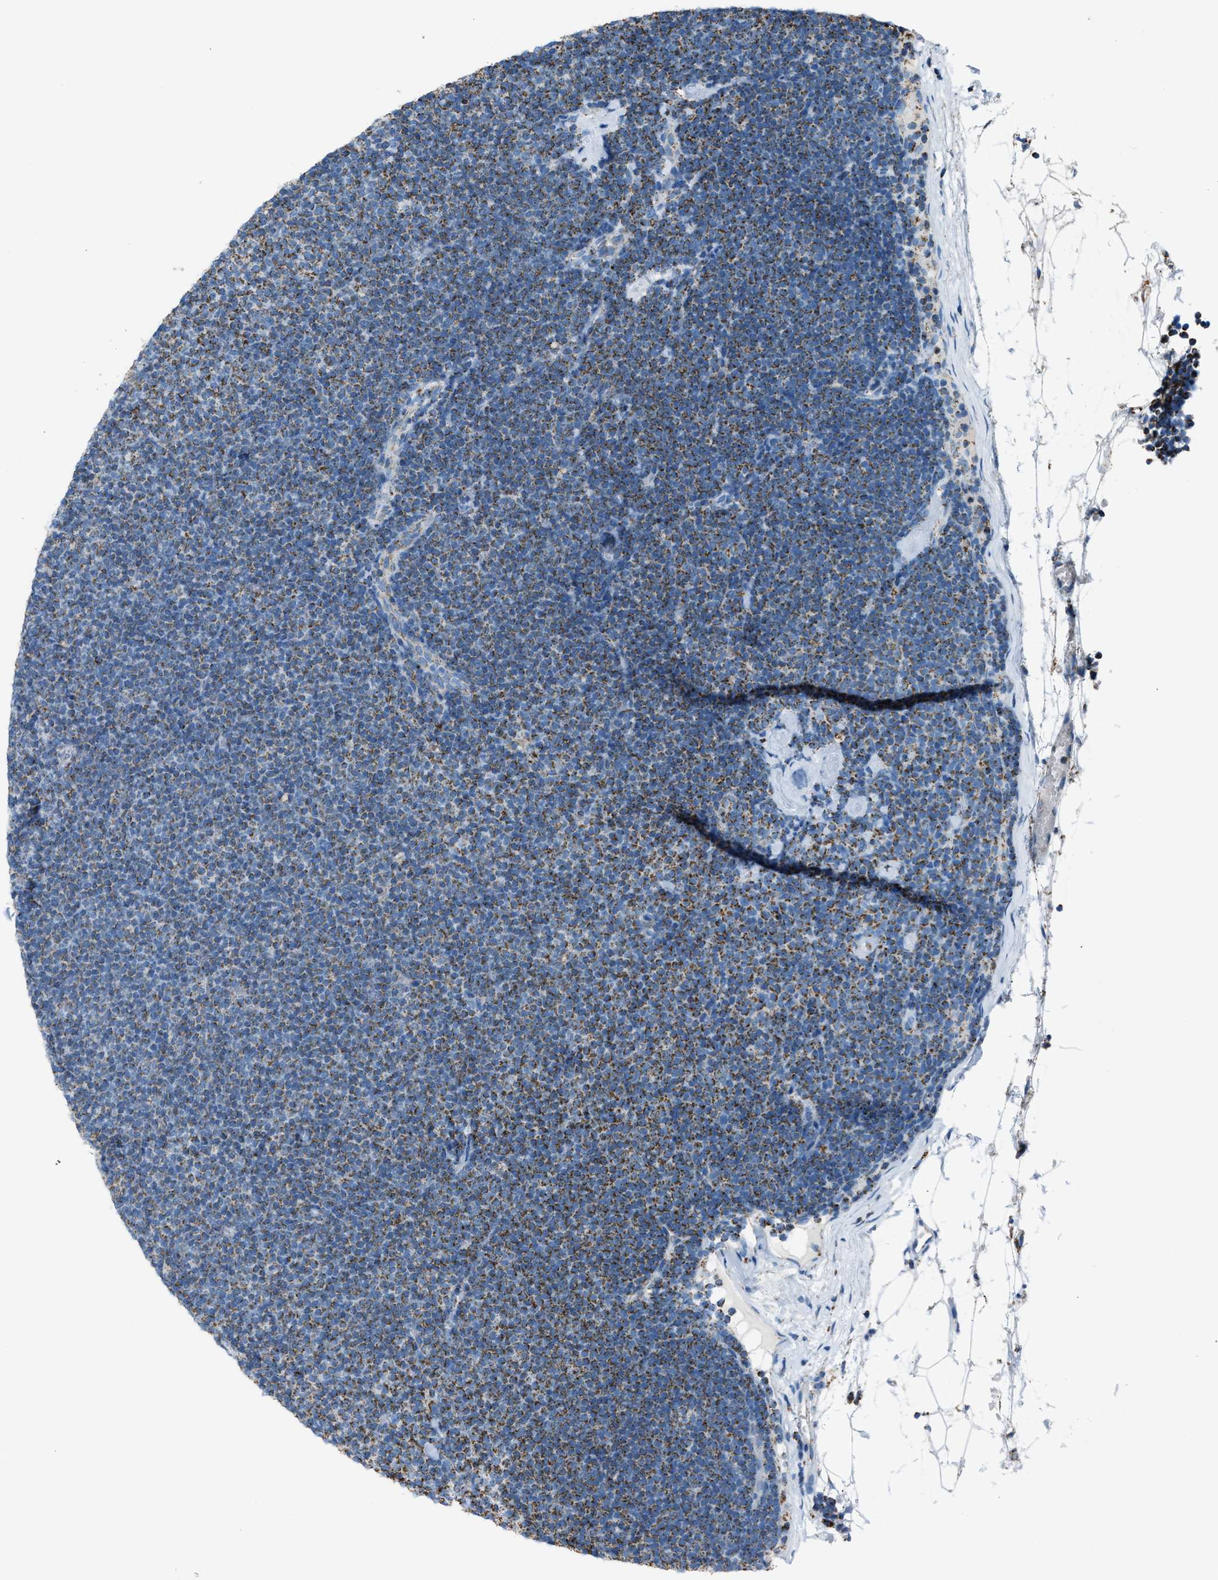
{"staining": {"intensity": "moderate", "quantity": ">75%", "location": "cytoplasmic/membranous"}, "tissue": "lymphoma", "cell_type": "Tumor cells", "image_type": "cancer", "snomed": [{"axis": "morphology", "description": "Malignant lymphoma, non-Hodgkin's type, Low grade"}, {"axis": "topography", "description": "Lymph node"}], "caption": "This image displays immunohistochemistry staining of human lymphoma, with medium moderate cytoplasmic/membranous staining in about >75% of tumor cells.", "gene": "MDH2", "patient": {"sex": "female", "age": 53}}